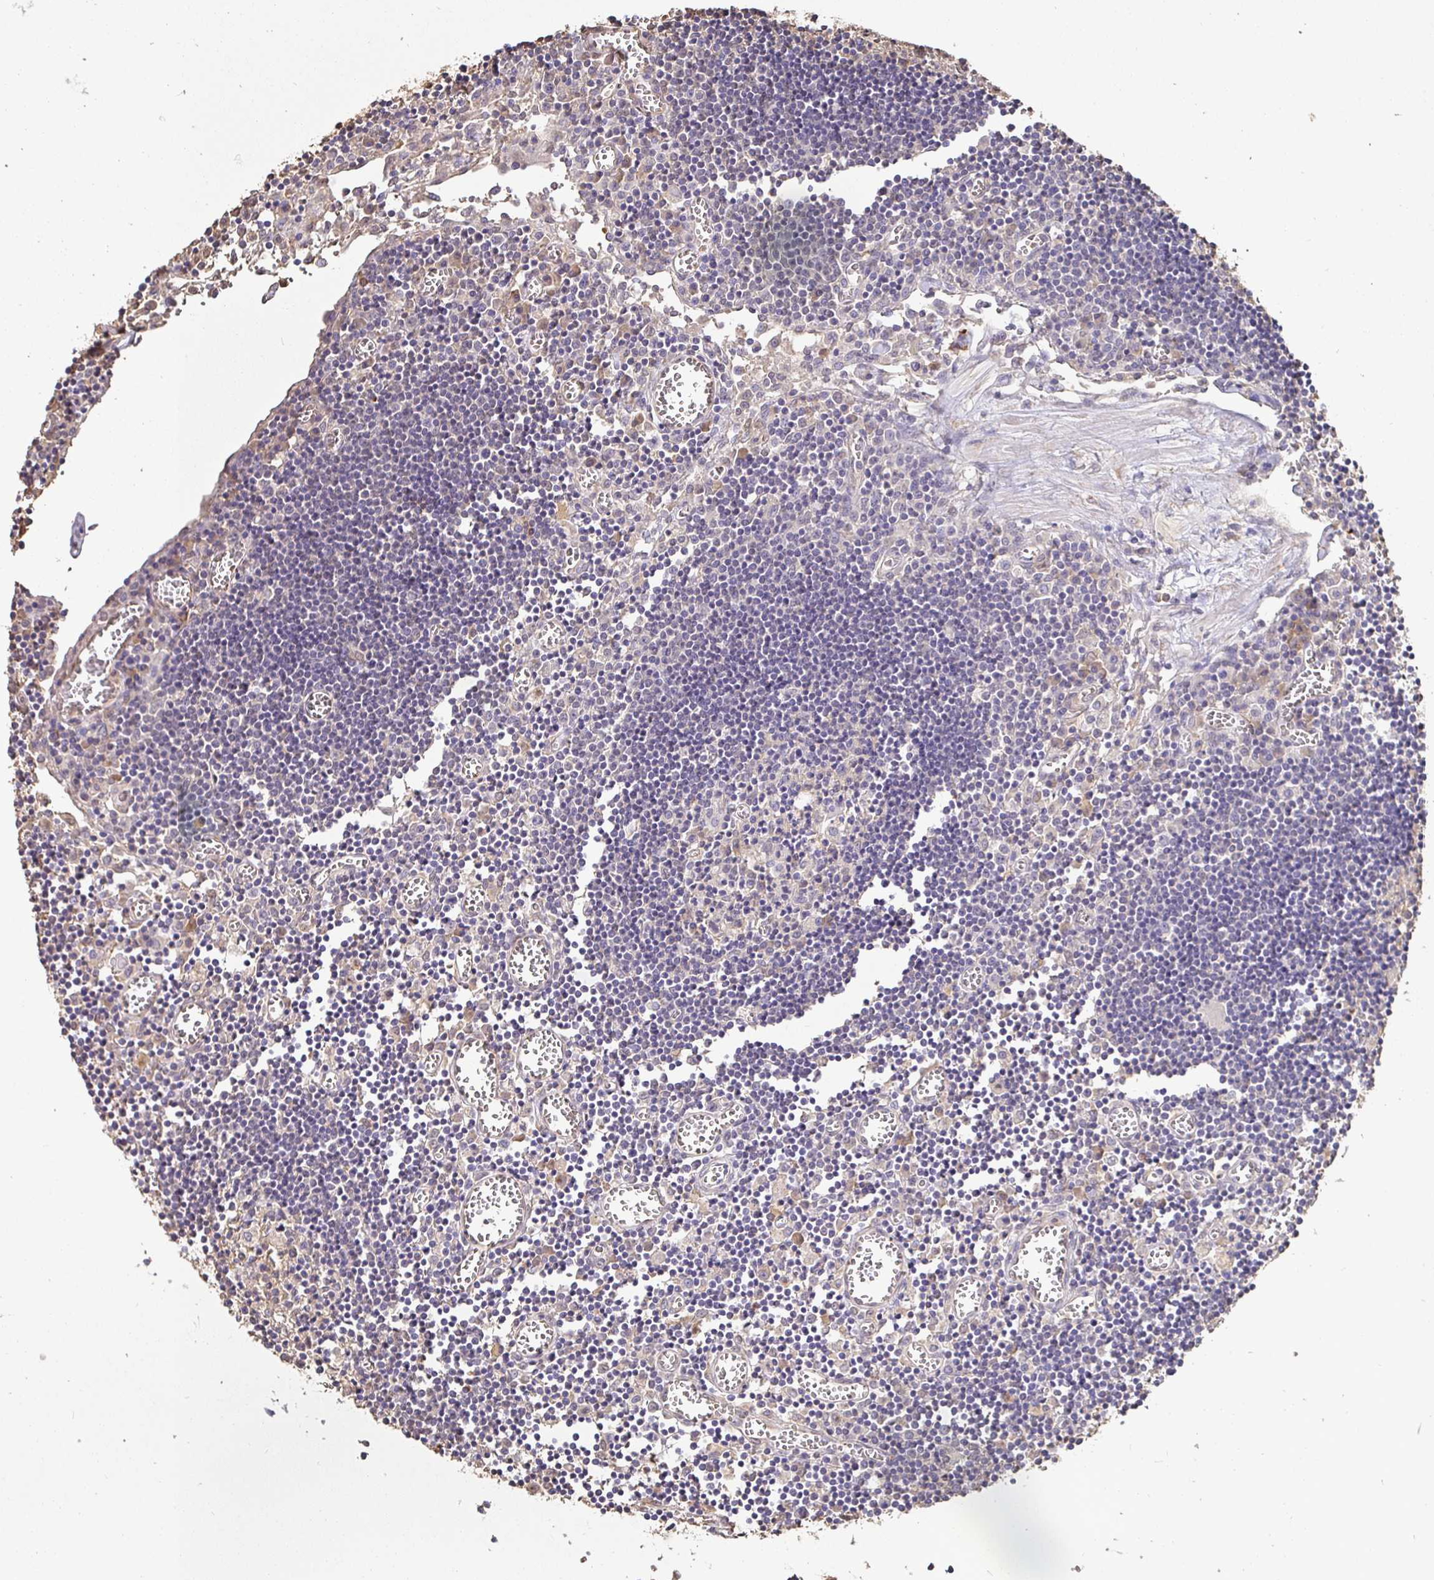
{"staining": {"intensity": "moderate", "quantity": "<25%", "location": "cytoplasmic/membranous"}, "tissue": "lymph node", "cell_type": "Germinal center cells", "image_type": "normal", "snomed": [{"axis": "morphology", "description": "Normal tissue, NOS"}, {"axis": "topography", "description": "Lymph node"}], "caption": "A brown stain shows moderate cytoplasmic/membranous staining of a protein in germinal center cells of benign human lymph node. The staining is performed using DAB brown chromogen to label protein expression. The nuclei are counter-stained blue using hematoxylin.", "gene": "MAPK8IP3", "patient": {"sex": "male", "age": 66}}